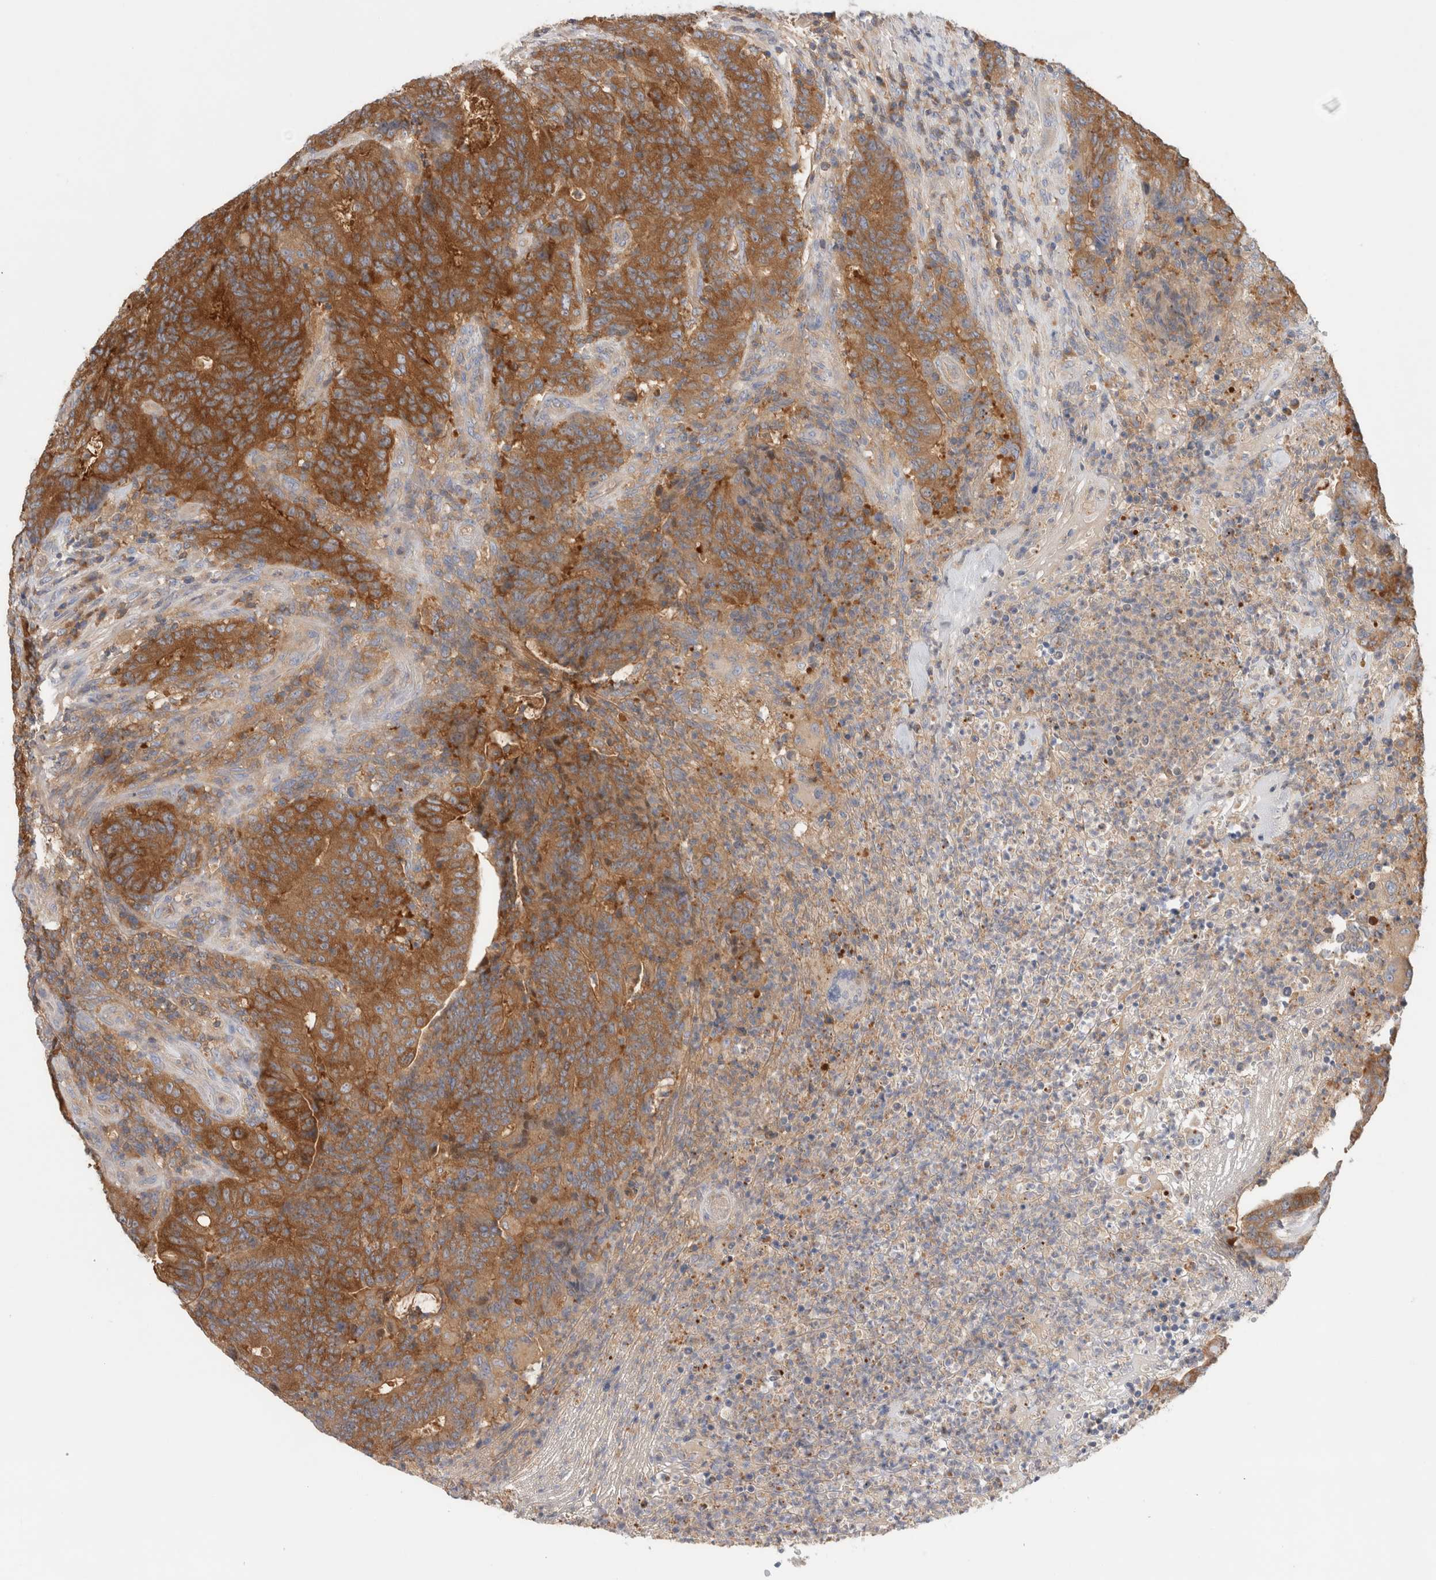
{"staining": {"intensity": "strong", "quantity": ">75%", "location": "cytoplasmic/membranous"}, "tissue": "colorectal cancer", "cell_type": "Tumor cells", "image_type": "cancer", "snomed": [{"axis": "morphology", "description": "Normal tissue, NOS"}, {"axis": "morphology", "description": "Adenocarcinoma, NOS"}, {"axis": "topography", "description": "Colon"}], "caption": "Strong cytoplasmic/membranous protein positivity is appreciated in about >75% of tumor cells in colorectal cancer.", "gene": "KLHL14", "patient": {"sex": "female", "age": 75}}